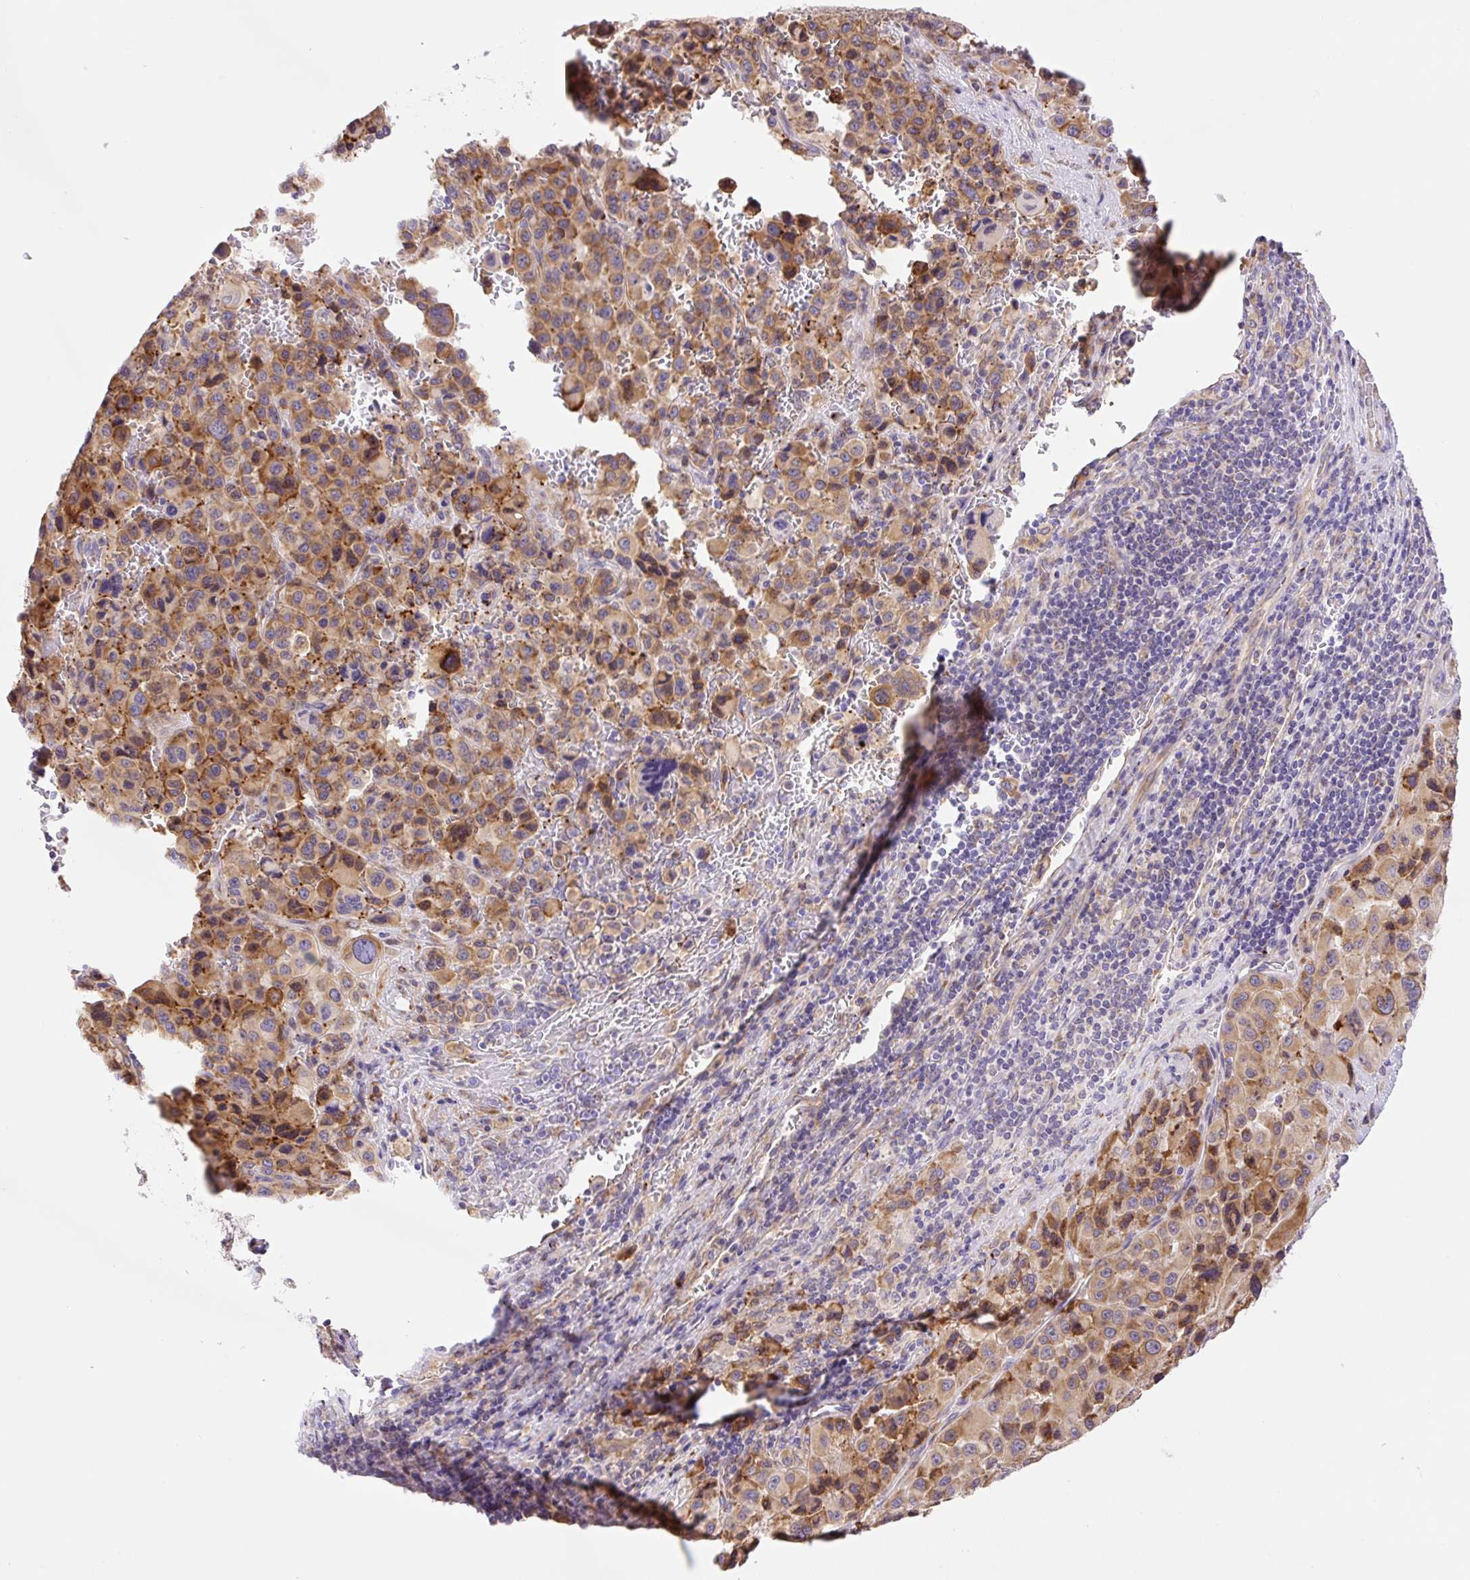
{"staining": {"intensity": "moderate", "quantity": ">75%", "location": "cytoplasmic/membranous"}, "tissue": "melanoma", "cell_type": "Tumor cells", "image_type": "cancer", "snomed": [{"axis": "morphology", "description": "Malignant melanoma, Metastatic site"}, {"axis": "topography", "description": "Lymph node"}], "caption": "DAB (3,3'-diaminobenzidine) immunohistochemical staining of human melanoma shows moderate cytoplasmic/membranous protein staining in about >75% of tumor cells.", "gene": "POFUT1", "patient": {"sex": "female", "age": 65}}